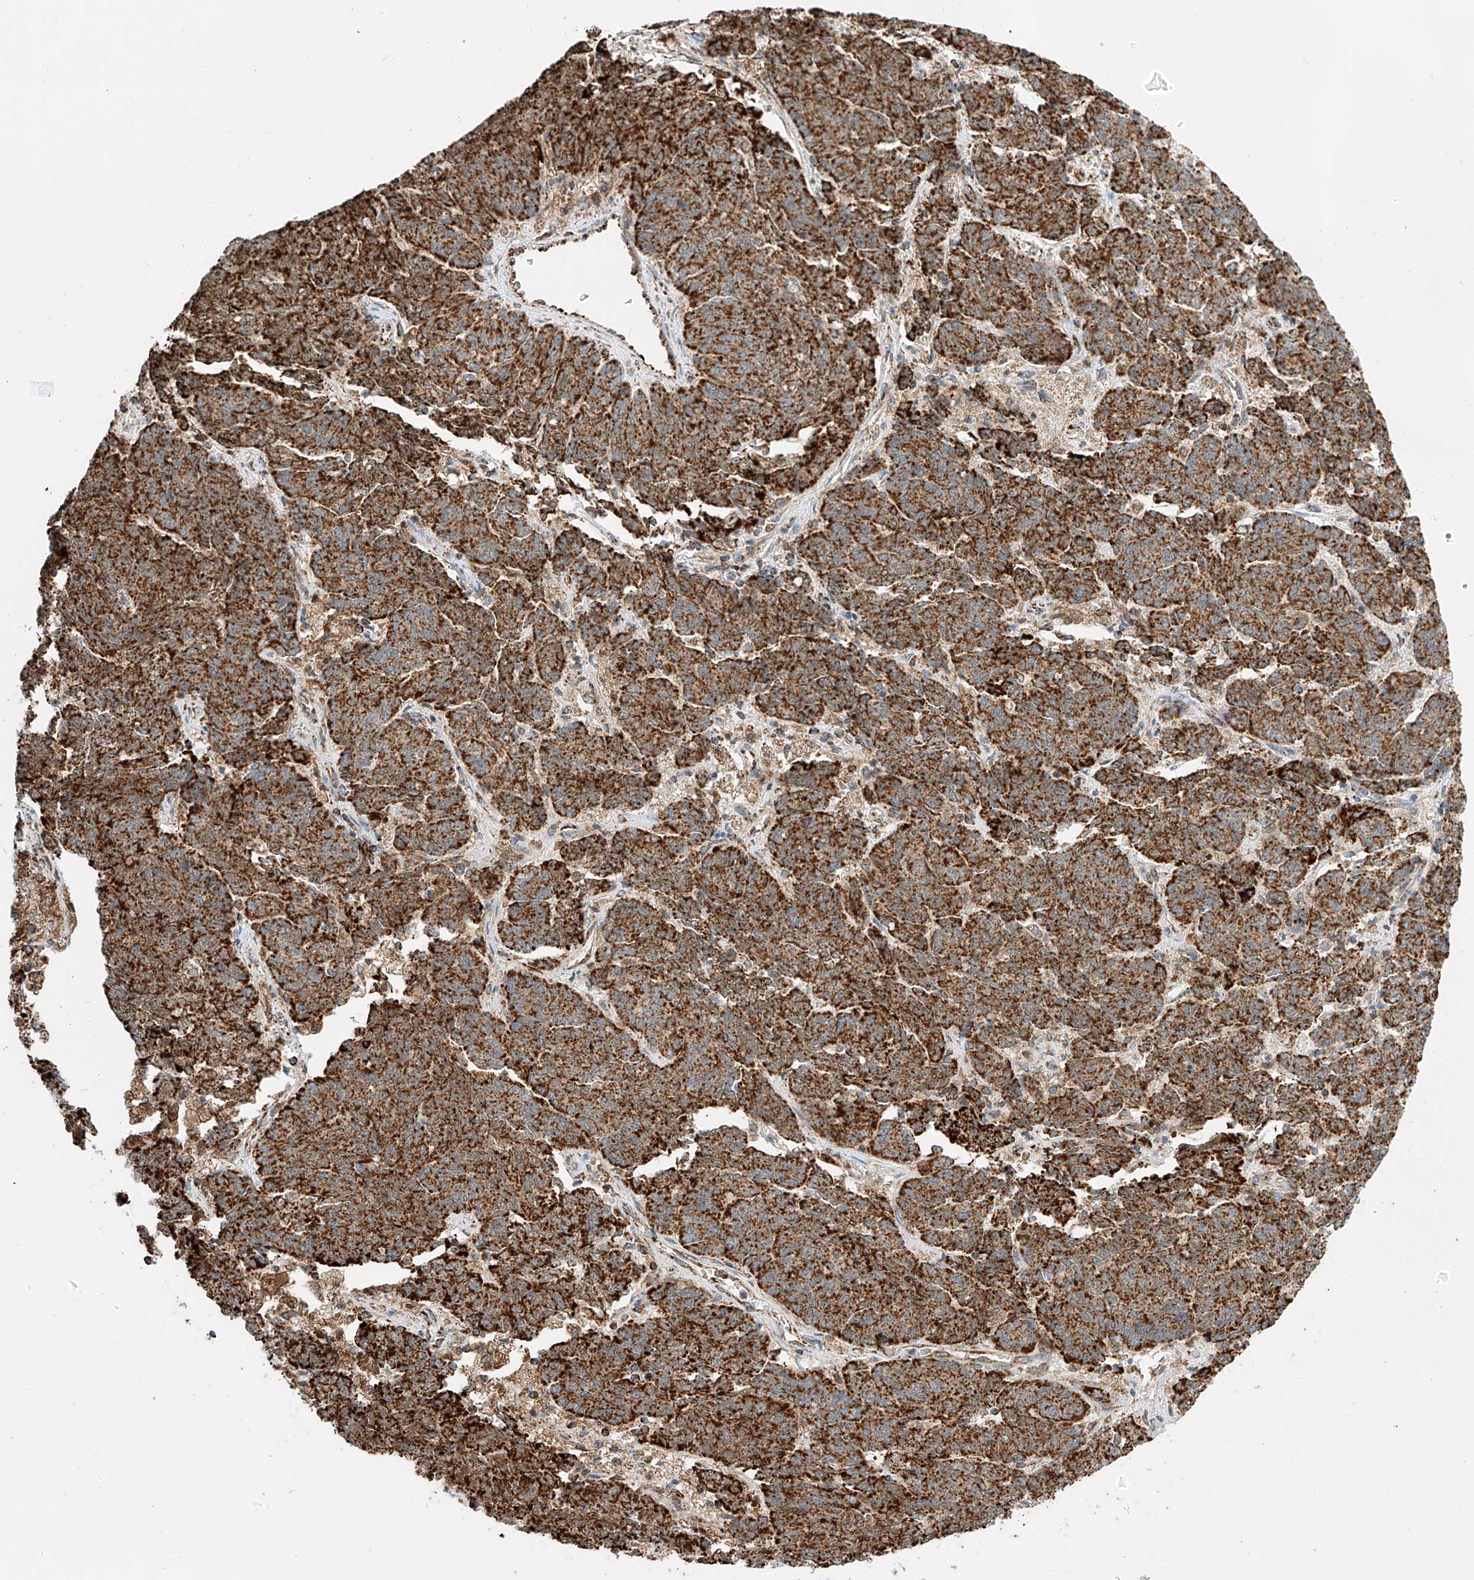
{"staining": {"intensity": "strong", "quantity": ">75%", "location": "cytoplasmic/membranous"}, "tissue": "endometrial cancer", "cell_type": "Tumor cells", "image_type": "cancer", "snomed": [{"axis": "morphology", "description": "Adenocarcinoma, NOS"}, {"axis": "topography", "description": "Endometrium"}], "caption": "Immunohistochemical staining of adenocarcinoma (endometrial) shows strong cytoplasmic/membranous protein expression in about >75% of tumor cells.", "gene": "PPA2", "patient": {"sex": "female", "age": 80}}